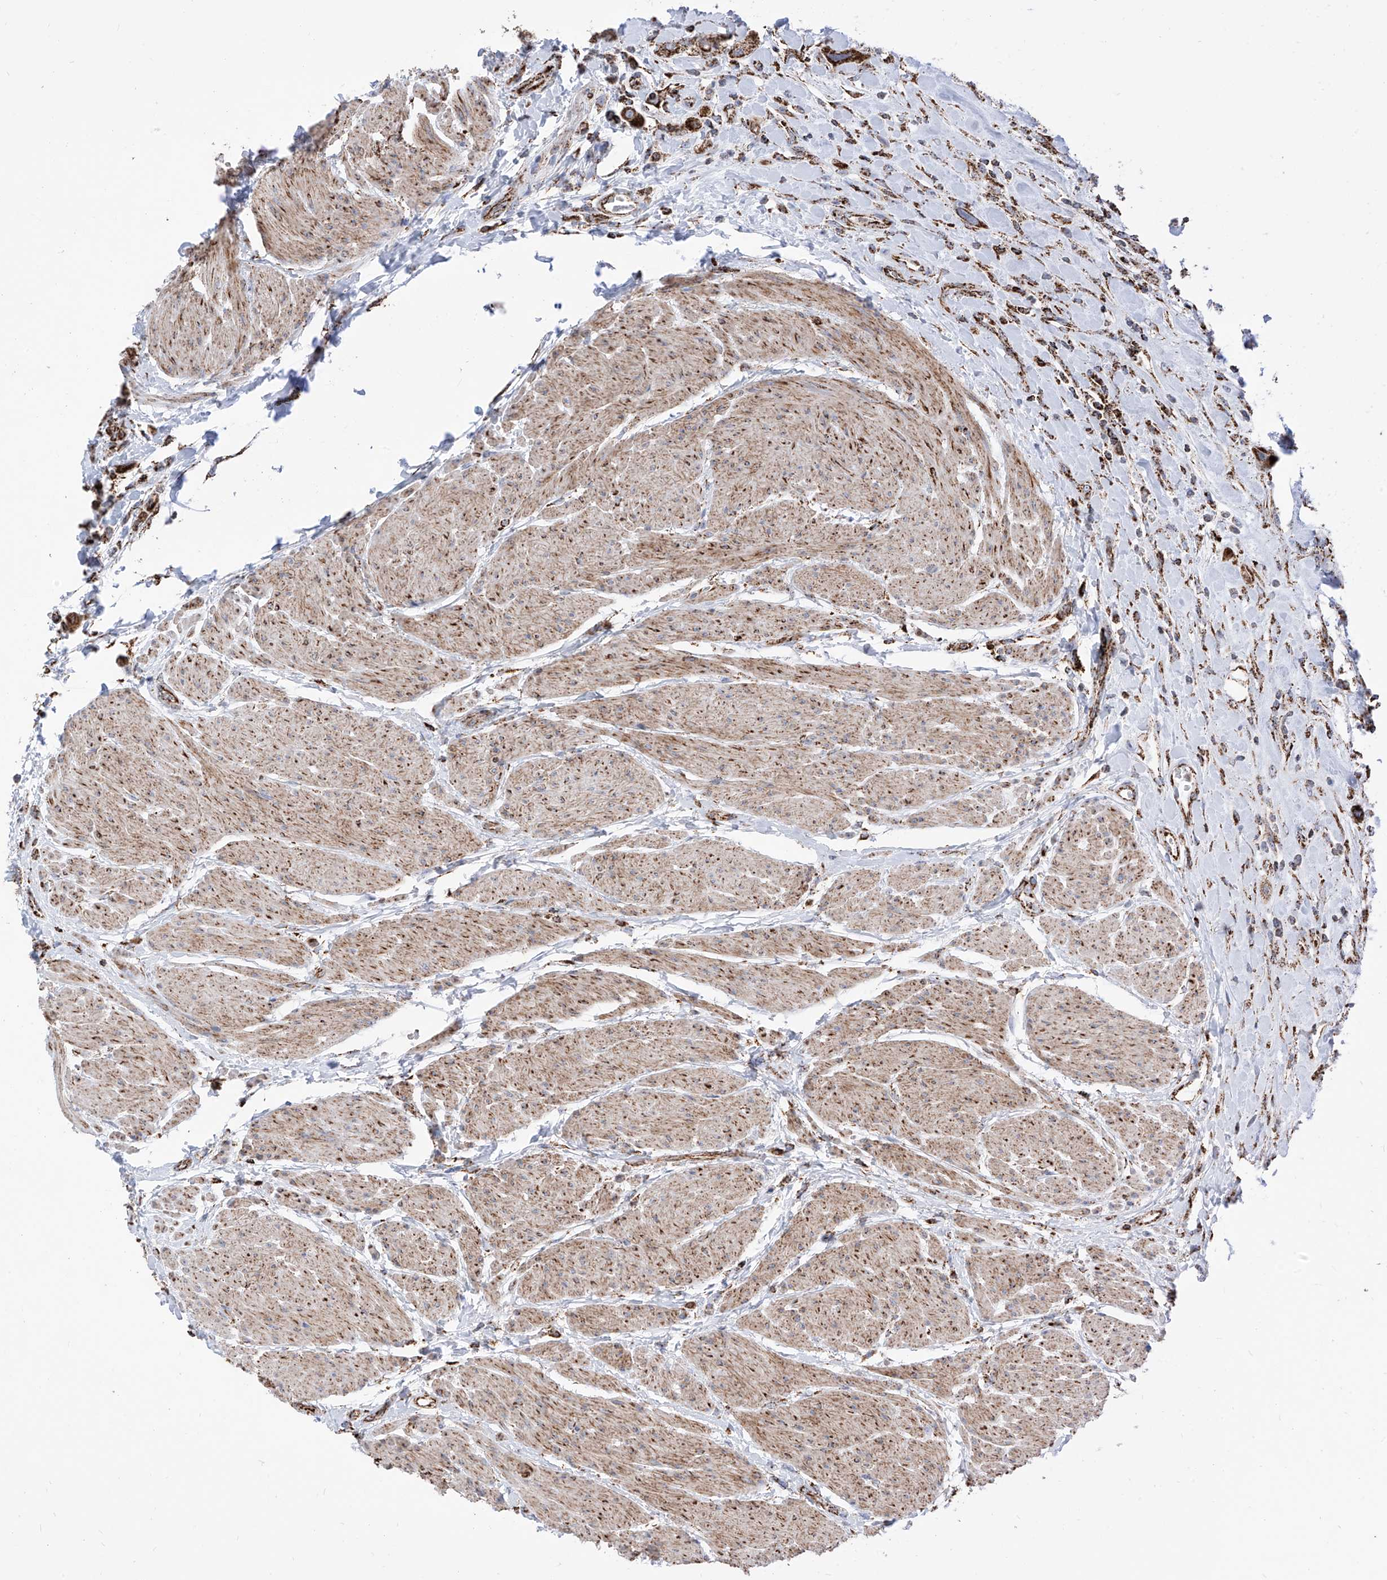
{"staining": {"intensity": "strong", "quantity": ">75%", "location": "cytoplasmic/membranous"}, "tissue": "urothelial cancer", "cell_type": "Tumor cells", "image_type": "cancer", "snomed": [{"axis": "morphology", "description": "Urothelial carcinoma, High grade"}, {"axis": "topography", "description": "Urinary bladder"}], "caption": "Strong cytoplasmic/membranous positivity for a protein is identified in about >75% of tumor cells of high-grade urothelial carcinoma using immunohistochemistry (IHC).", "gene": "COX5B", "patient": {"sex": "male", "age": 50}}